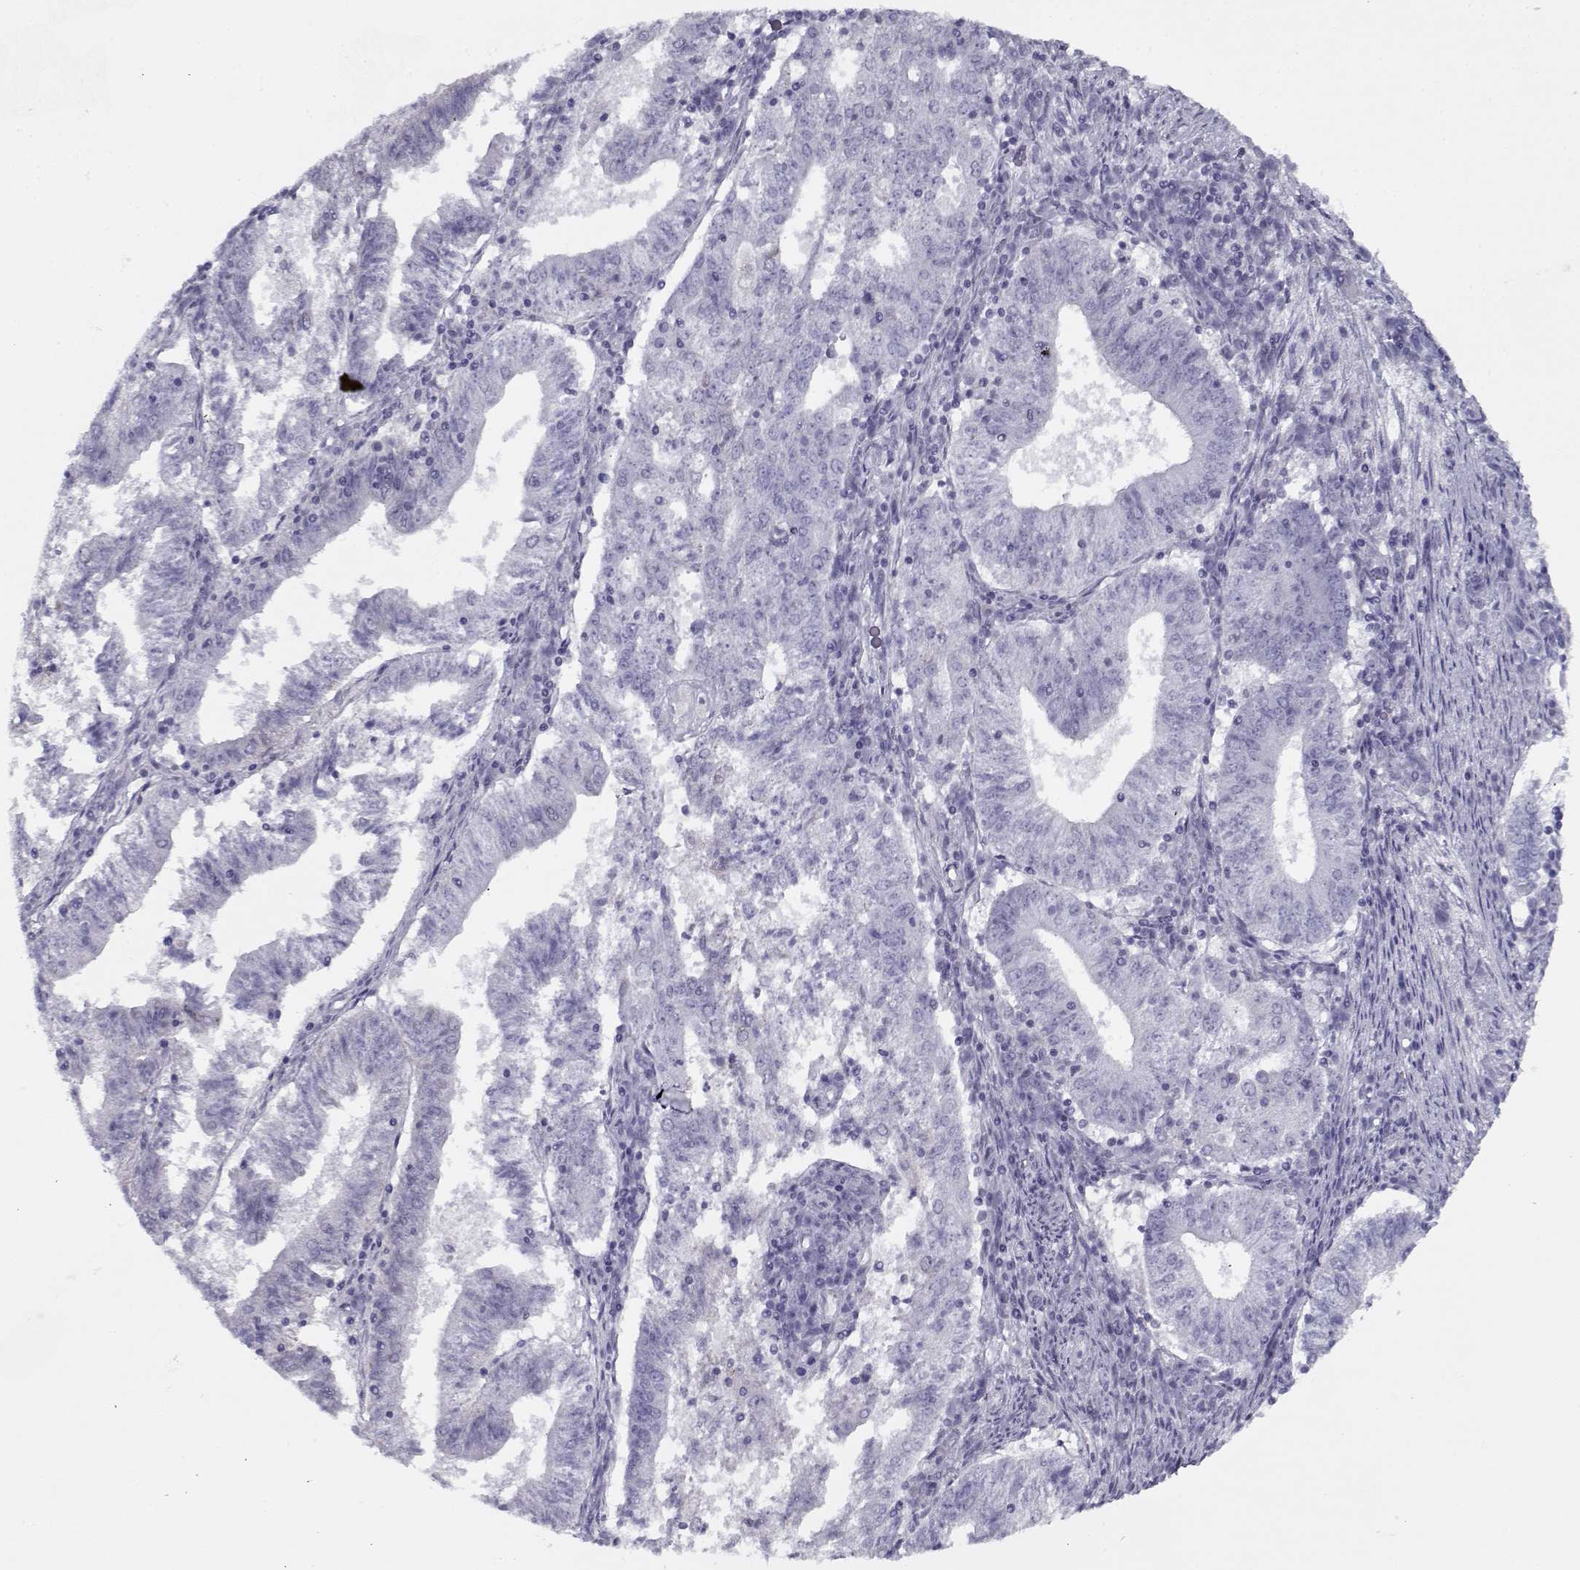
{"staining": {"intensity": "negative", "quantity": "none", "location": "none"}, "tissue": "endometrial cancer", "cell_type": "Tumor cells", "image_type": "cancer", "snomed": [{"axis": "morphology", "description": "Adenocarcinoma, NOS"}, {"axis": "topography", "description": "Endometrium"}], "caption": "High magnification brightfield microscopy of adenocarcinoma (endometrial) stained with DAB (3,3'-diaminobenzidine) (brown) and counterstained with hematoxylin (blue): tumor cells show no significant expression.", "gene": "PP2D1", "patient": {"sex": "female", "age": 82}}